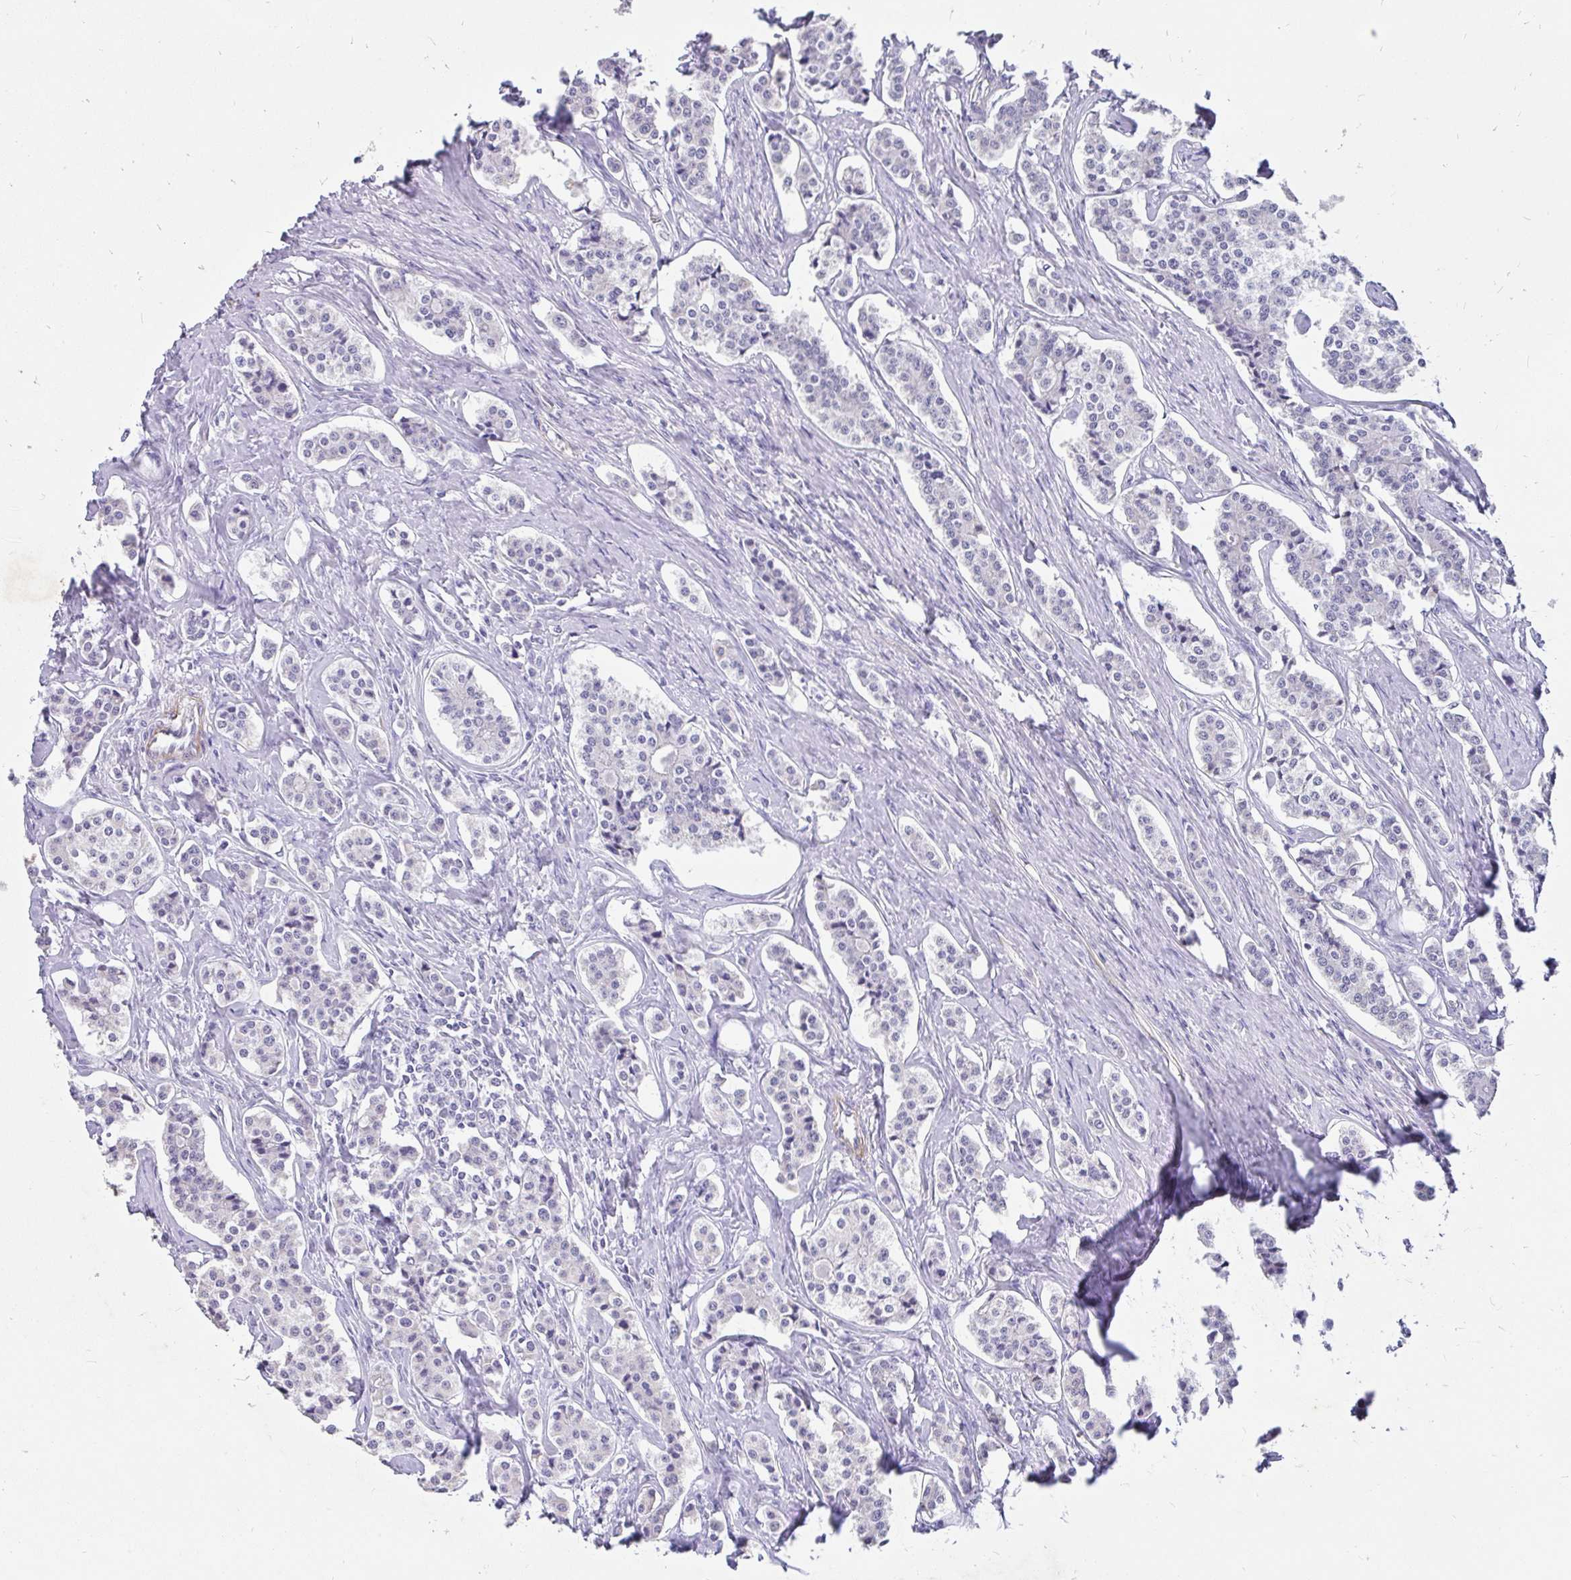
{"staining": {"intensity": "negative", "quantity": "none", "location": "none"}, "tissue": "carcinoid", "cell_type": "Tumor cells", "image_type": "cancer", "snomed": [{"axis": "morphology", "description": "Carcinoid, malignant, NOS"}, {"axis": "topography", "description": "Small intestine"}], "caption": "Carcinoid was stained to show a protein in brown. There is no significant staining in tumor cells.", "gene": "EML5", "patient": {"sex": "male", "age": 63}}